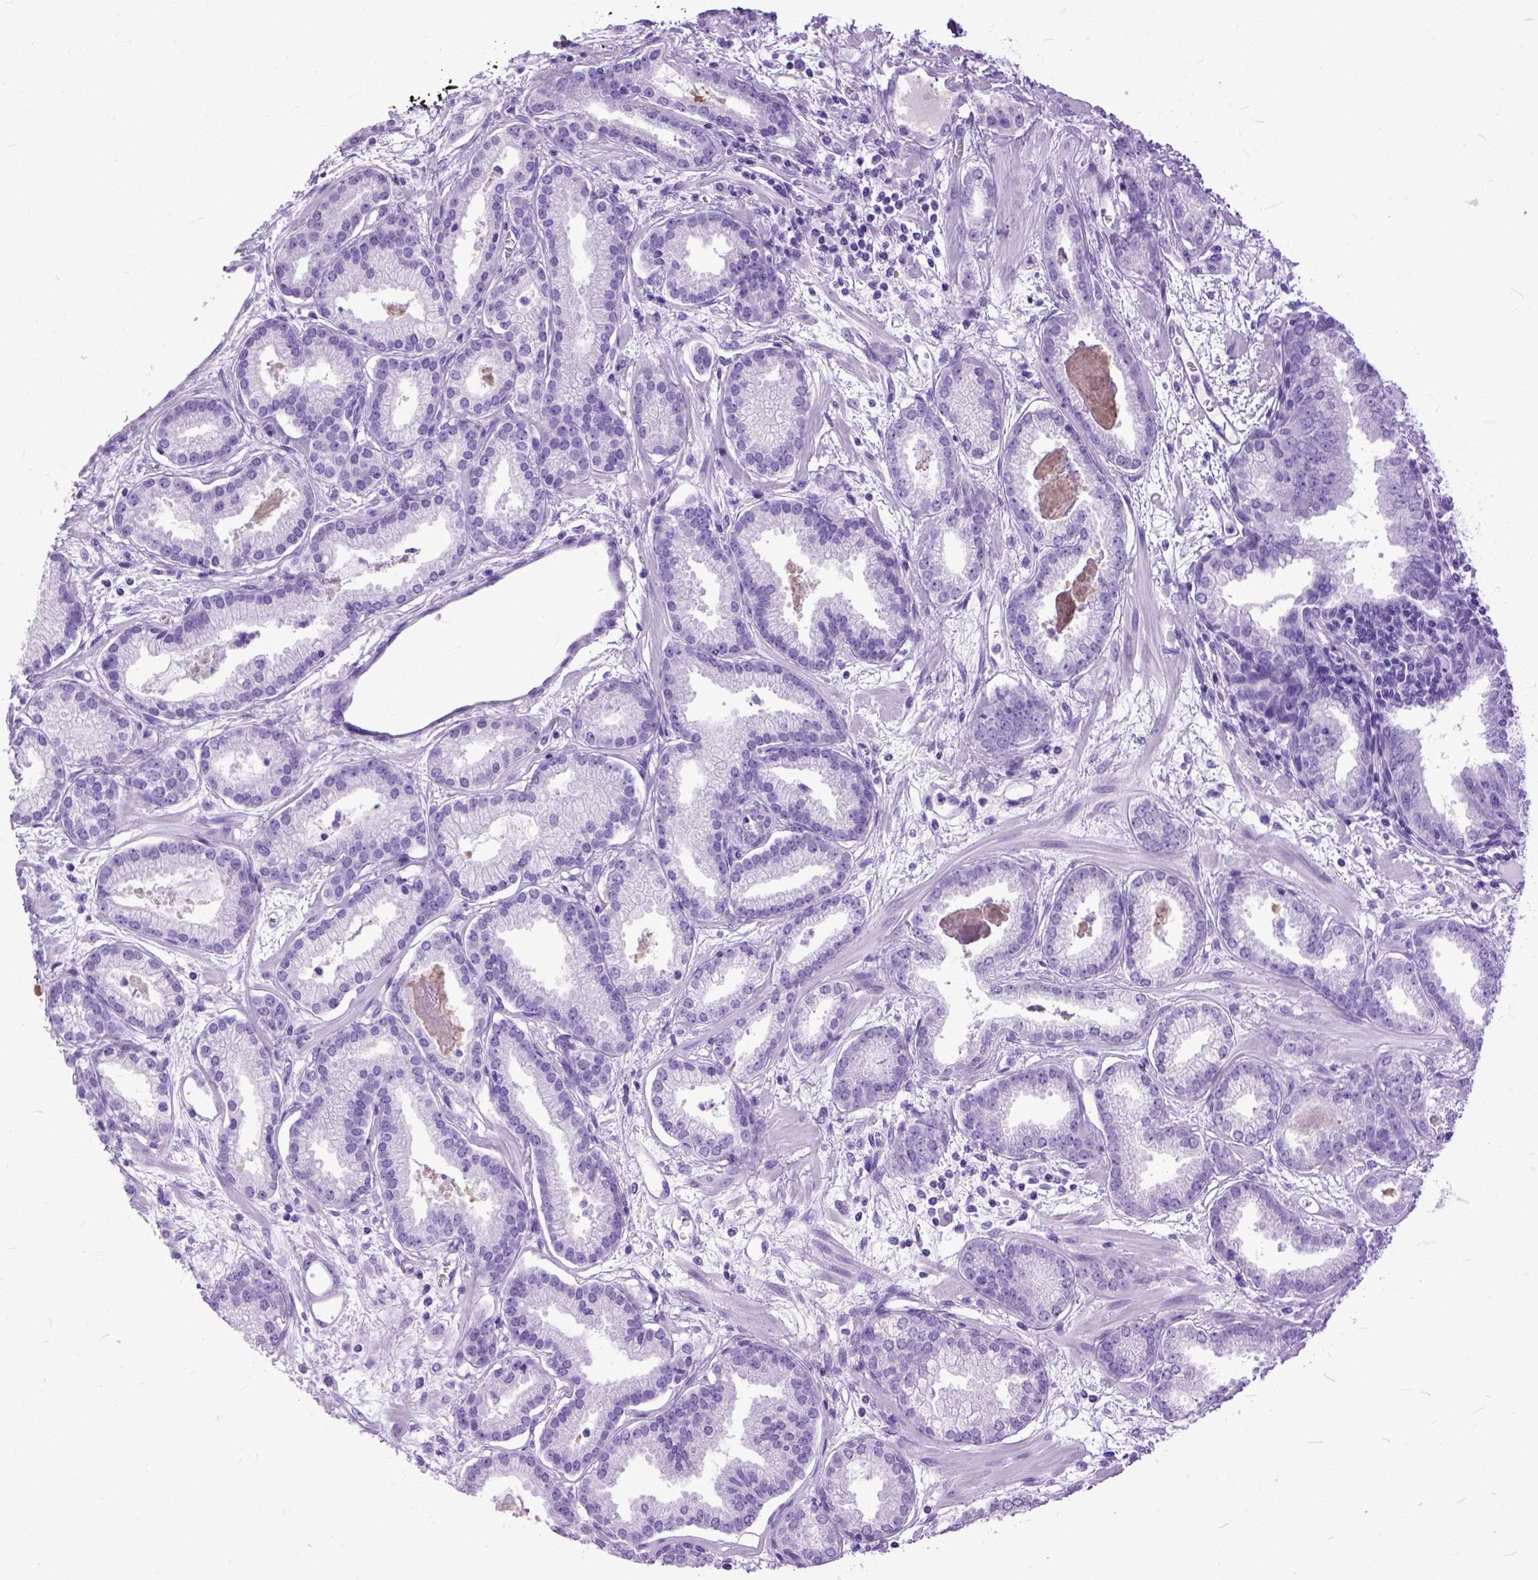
{"staining": {"intensity": "negative", "quantity": "none", "location": "none"}, "tissue": "prostate cancer", "cell_type": "Tumor cells", "image_type": "cancer", "snomed": [{"axis": "morphology", "description": "Adenocarcinoma, Low grade"}, {"axis": "topography", "description": "Prostate"}], "caption": "Micrograph shows no protein expression in tumor cells of low-grade adenocarcinoma (prostate) tissue.", "gene": "GNGT1", "patient": {"sex": "male", "age": 68}}